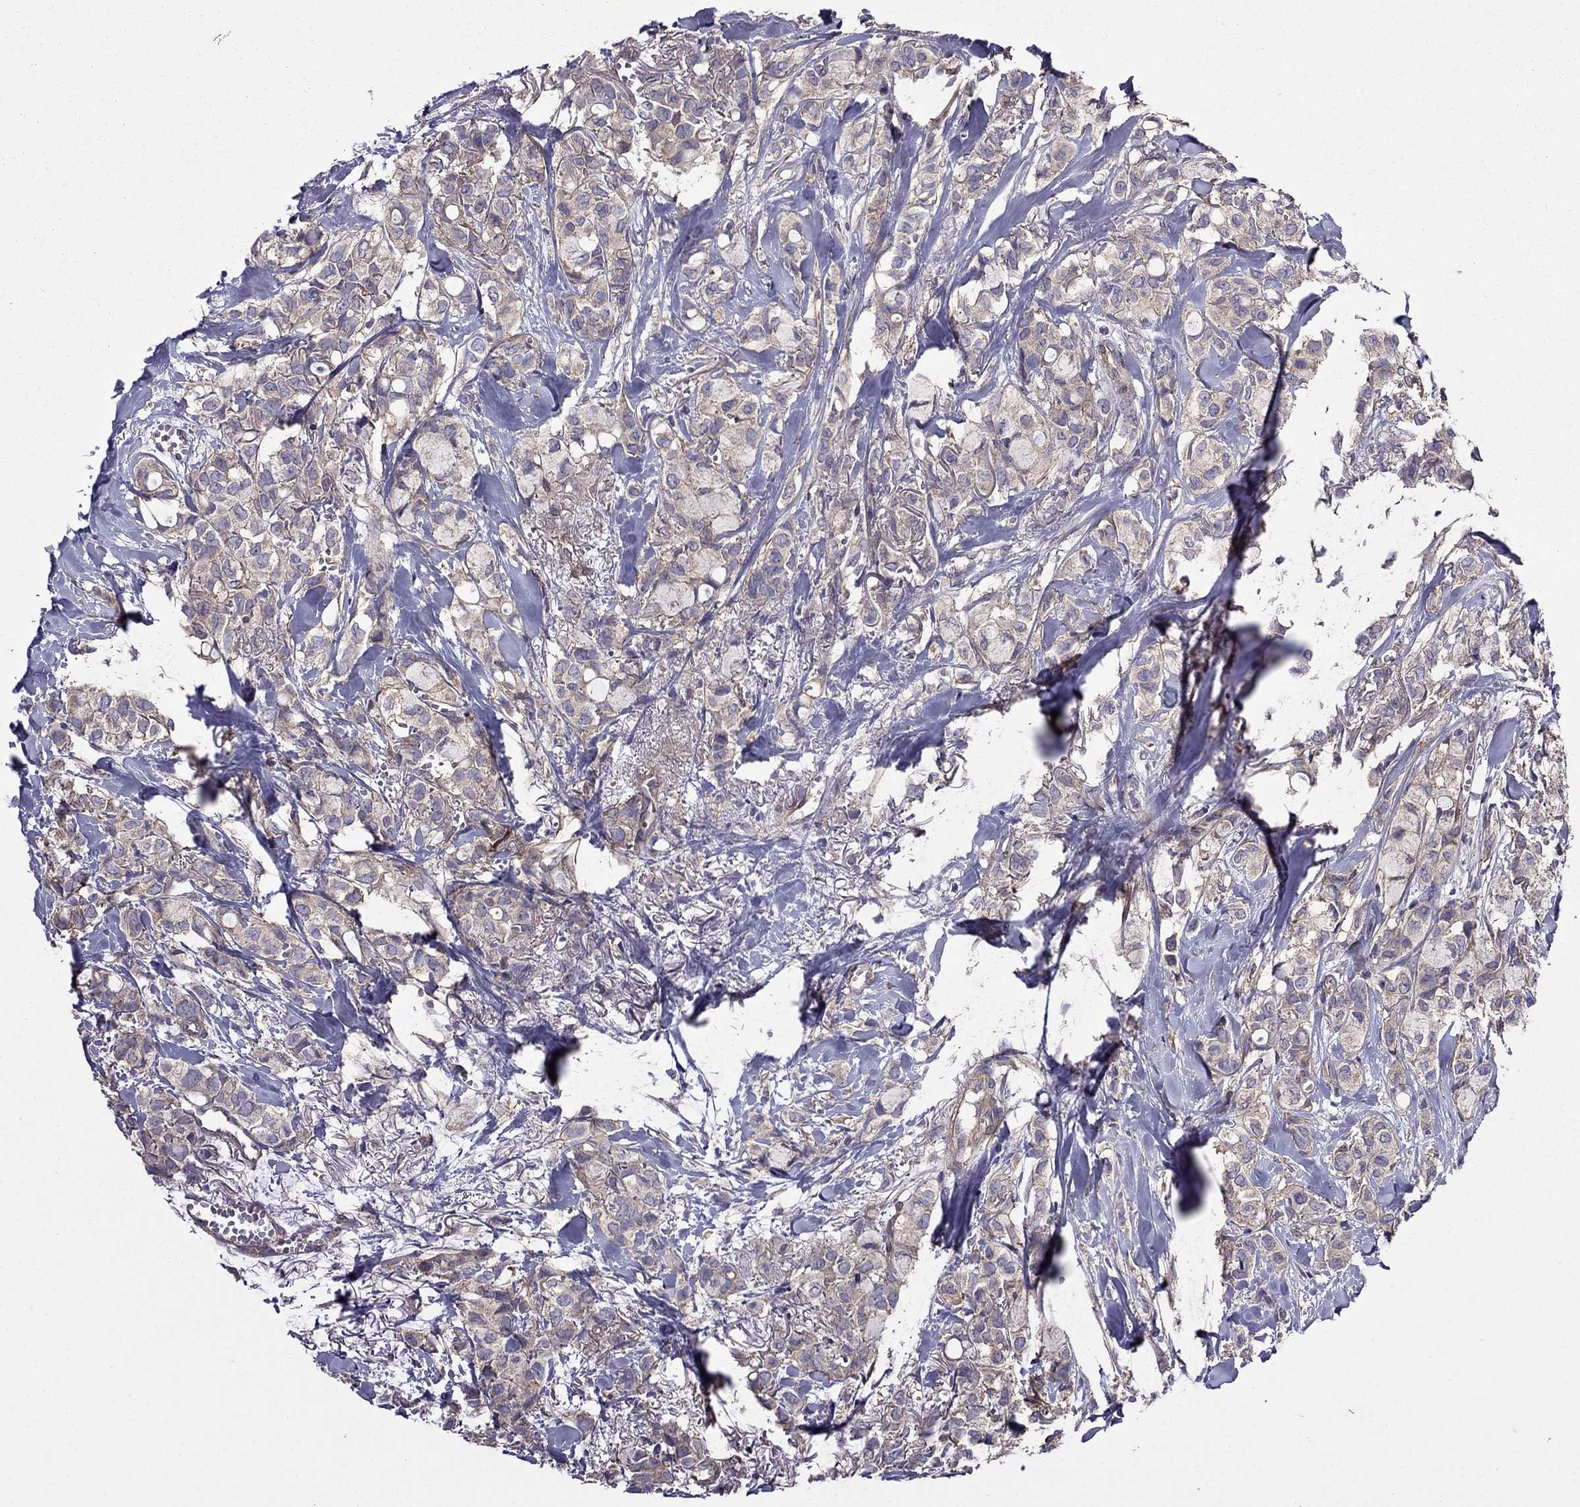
{"staining": {"intensity": "weak", "quantity": ">75%", "location": "cytoplasmic/membranous"}, "tissue": "breast cancer", "cell_type": "Tumor cells", "image_type": "cancer", "snomed": [{"axis": "morphology", "description": "Duct carcinoma"}, {"axis": "topography", "description": "Breast"}], "caption": "A low amount of weak cytoplasmic/membranous expression is appreciated in approximately >75% of tumor cells in breast infiltrating ductal carcinoma tissue.", "gene": "ITGB1", "patient": {"sex": "female", "age": 85}}